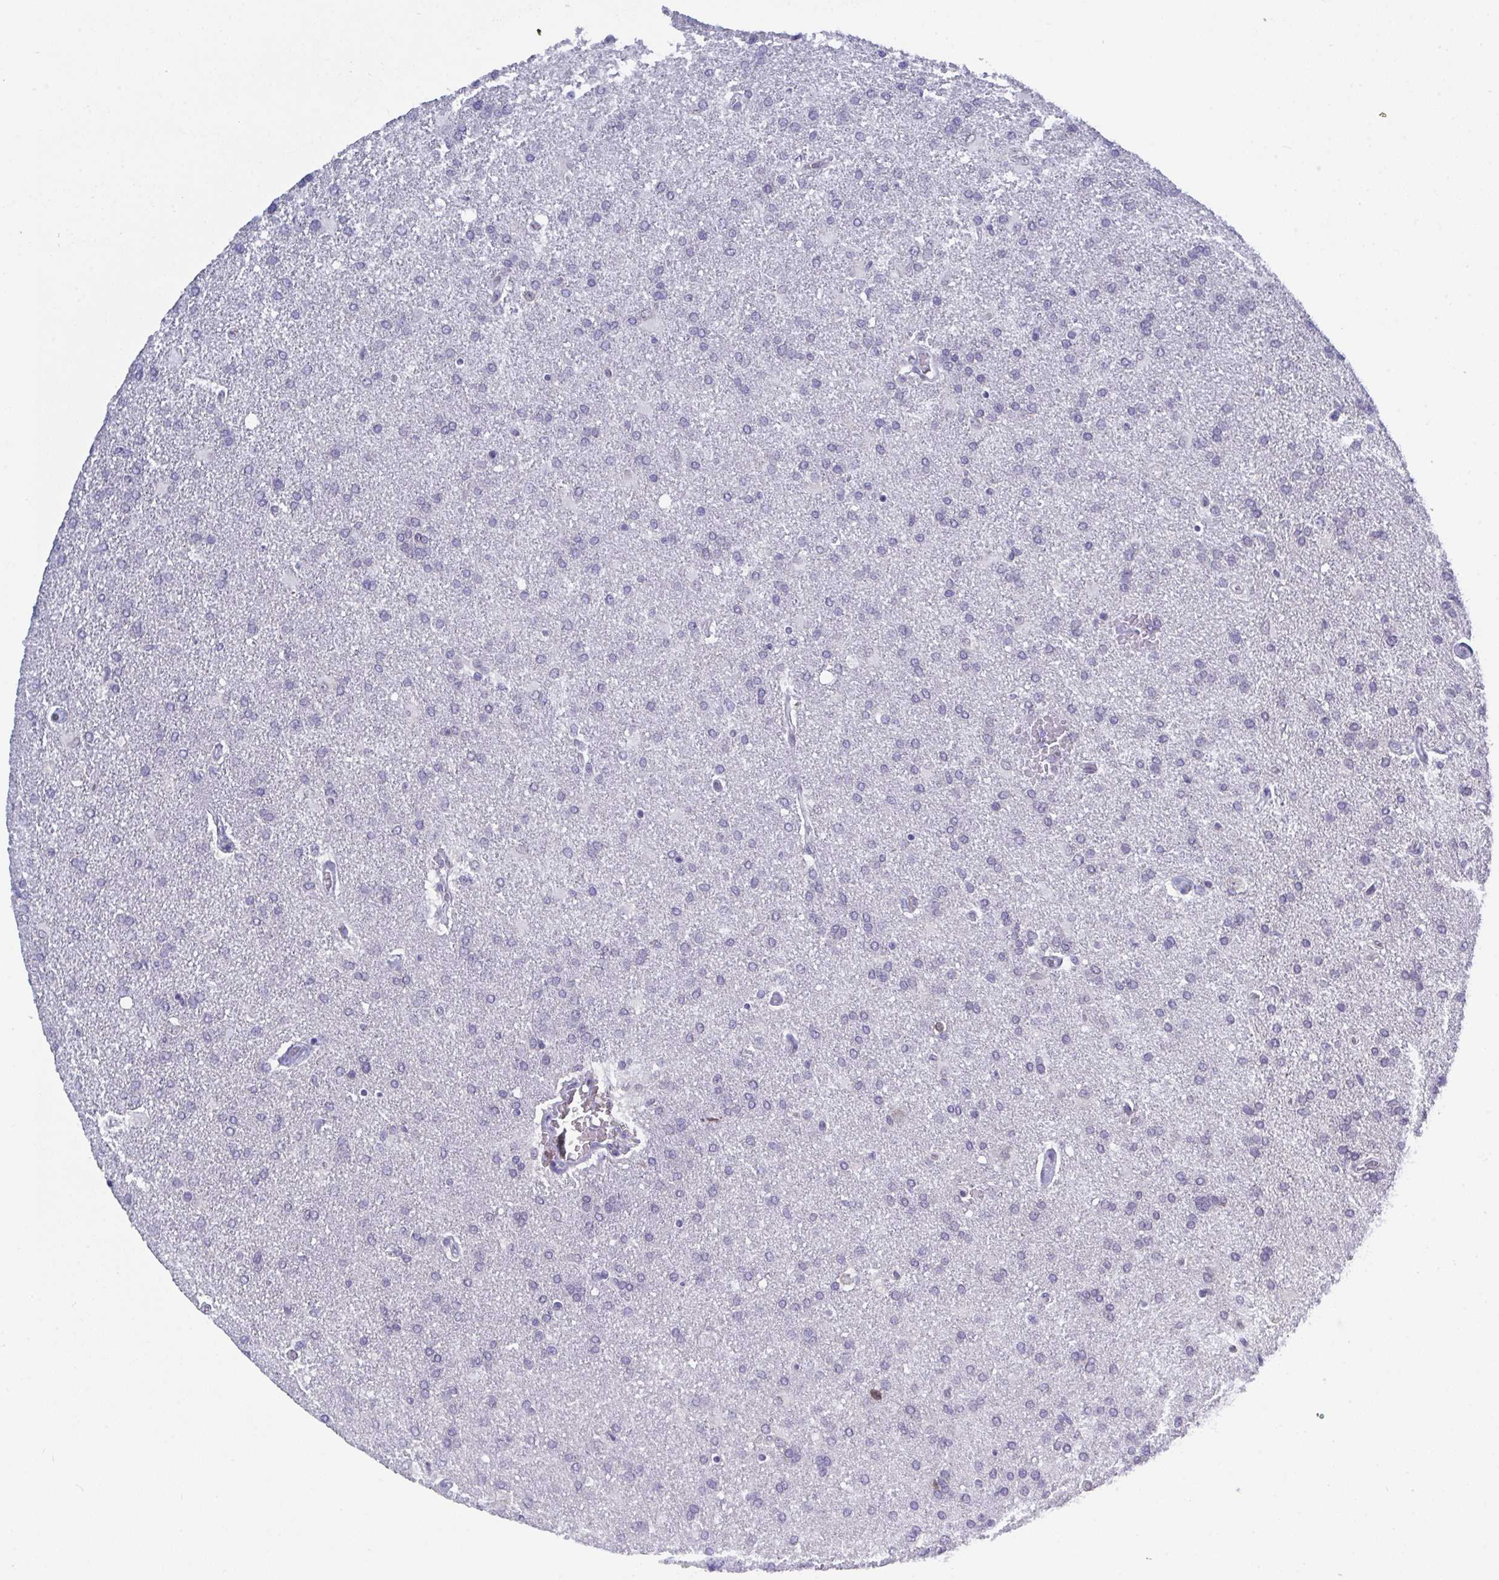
{"staining": {"intensity": "negative", "quantity": "none", "location": "none"}, "tissue": "glioma", "cell_type": "Tumor cells", "image_type": "cancer", "snomed": [{"axis": "morphology", "description": "Glioma, malignant, High grade"}, {"axis": "topography", "description": "Brain"}], "caption": "Photomicrograph shows no significant protein staining in tumor cells of glioma.", "gene": "BMAL2", "patient": {"sex": "male", "age": 68}}